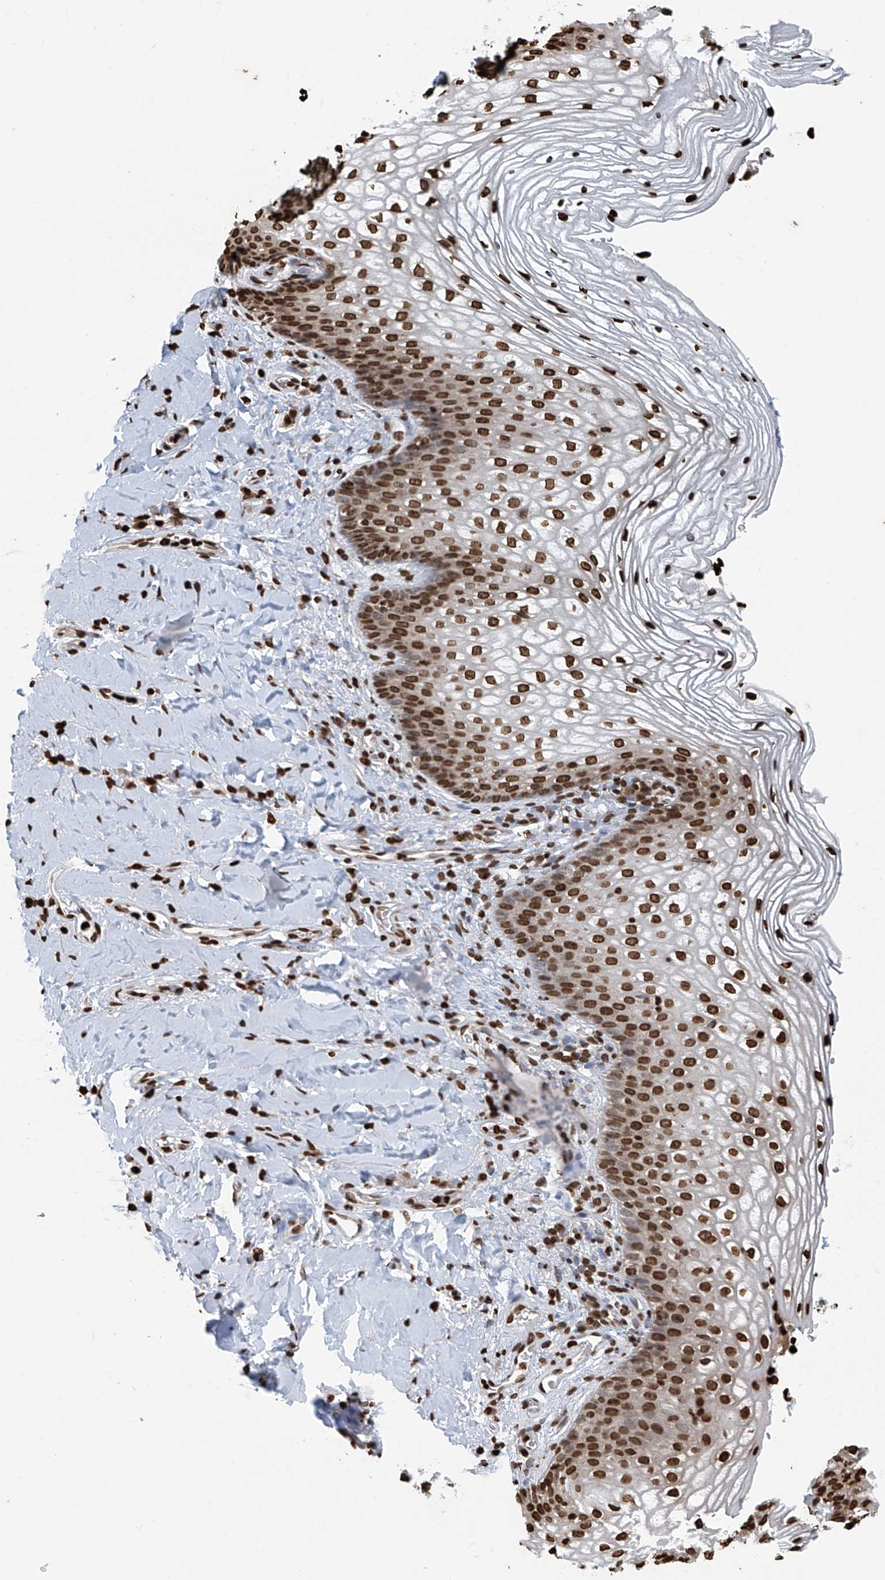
{"staining": {"intensity": "strong", "quantity": ">75%", "location": "nuclear"}, "tissue": "vagina", "cell_type": "Squamous epithelial cells", "image_type": "normal", "snomed": [{"axis": "morphology", "description": "Normal tissue, NOS"}, {"axis": "topography", "description": "Vagina"}], "caption": "Immunohistochemical staining of normal human vagina shows strong nuclear protein expression in about >75% of squamous epithelial cells. (Brightfield microscopy of DAB IHC at high magnification).", "gene": "DPPA2", "patient": {"sex": "female", "age": 60}}